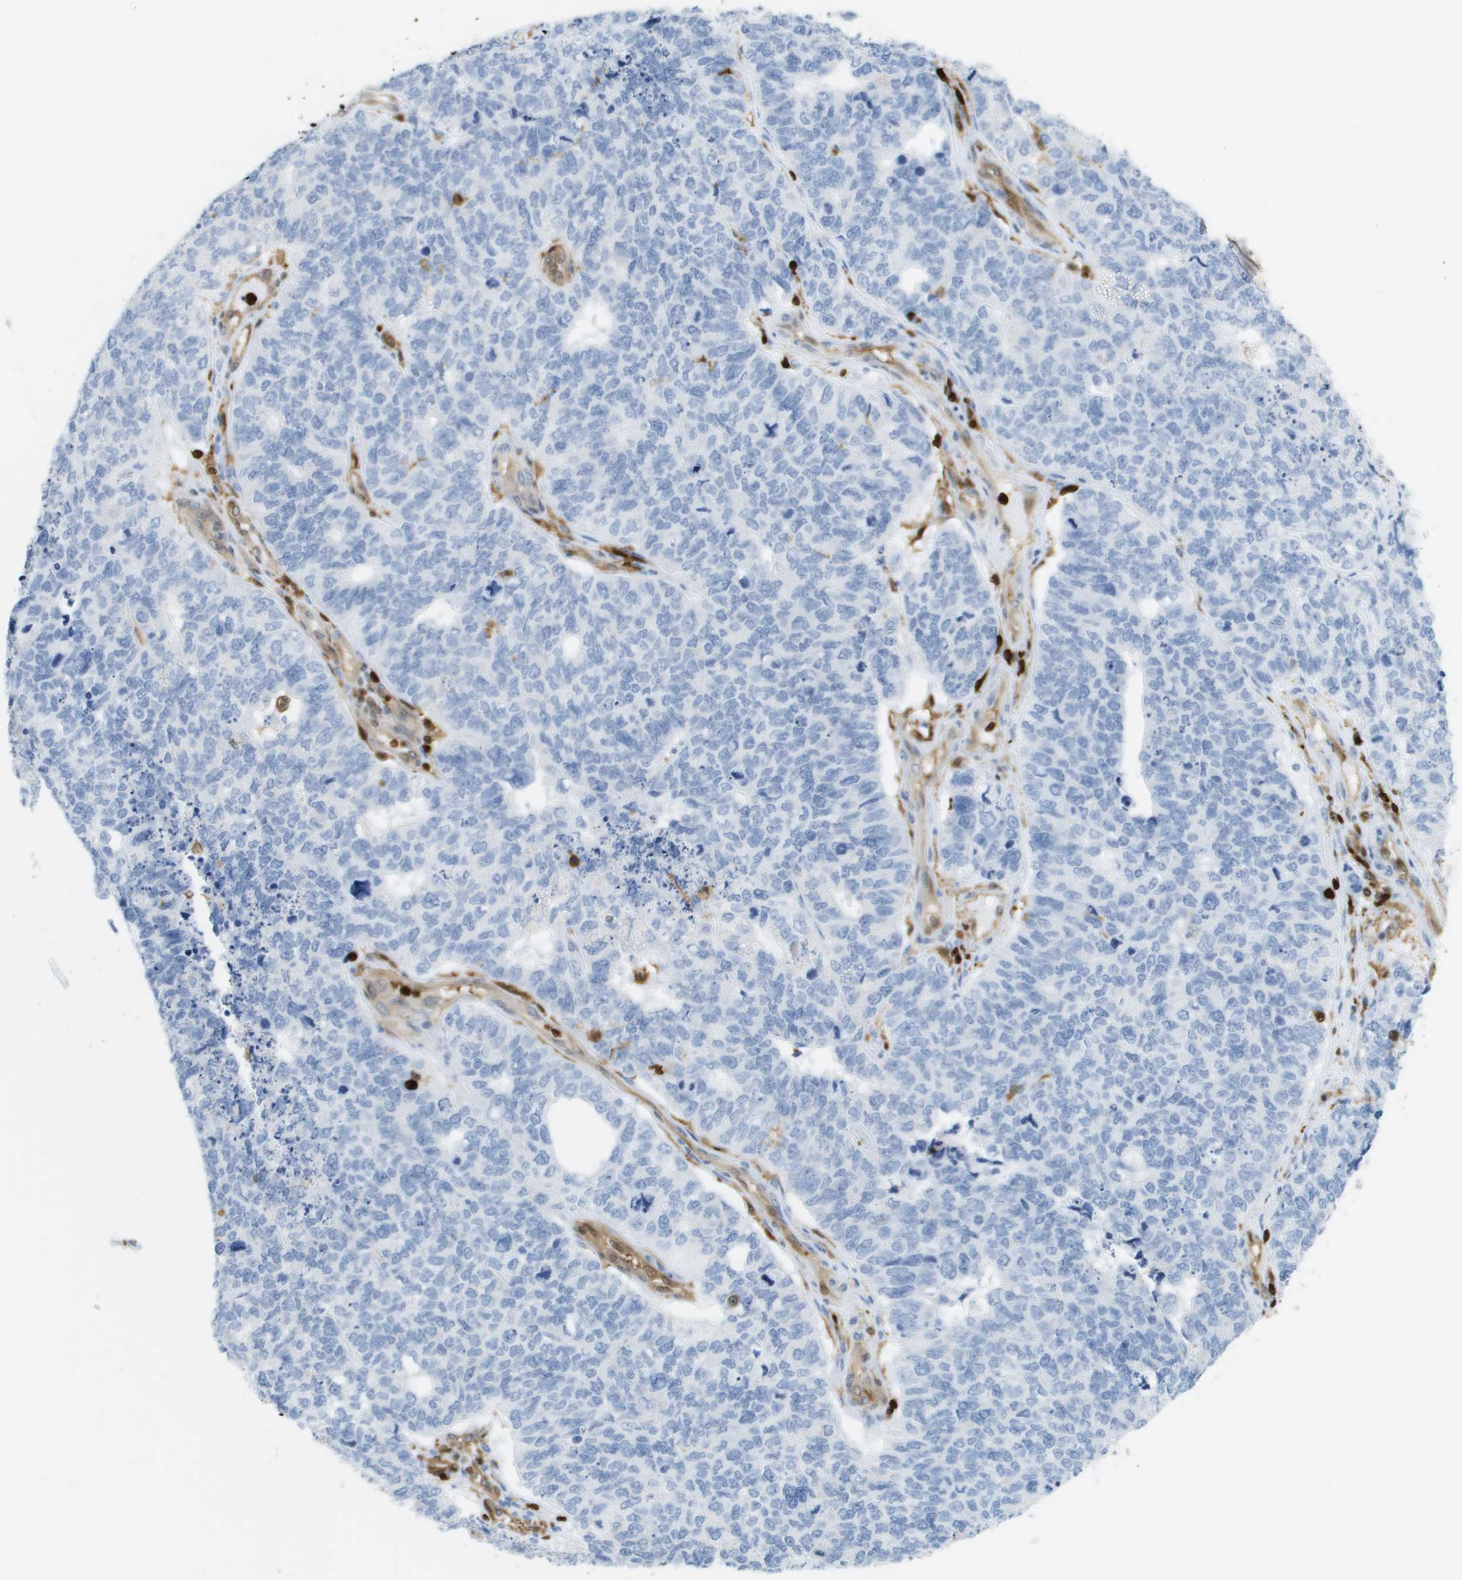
{"staining": {"intensity": "negative", "quantity": "none", "location": "none"}, "tissue": "cervical cancer", "cell_type": "Tumor cells", "image_type": "cancer", "snomed": [{"axis": "morphology", "description": "Squamous cell carcinoma, NOS"}, {"axis": "topography", "description": "Cervix"}], "caption": "IHC image of neoplastic tissue: human squamous cell carcinoma (cervical) stained with DAB shows no significant protein expression in tumor cells.", "gene": "DOCK5", "patient": {"sex": "female", "age": 63}}